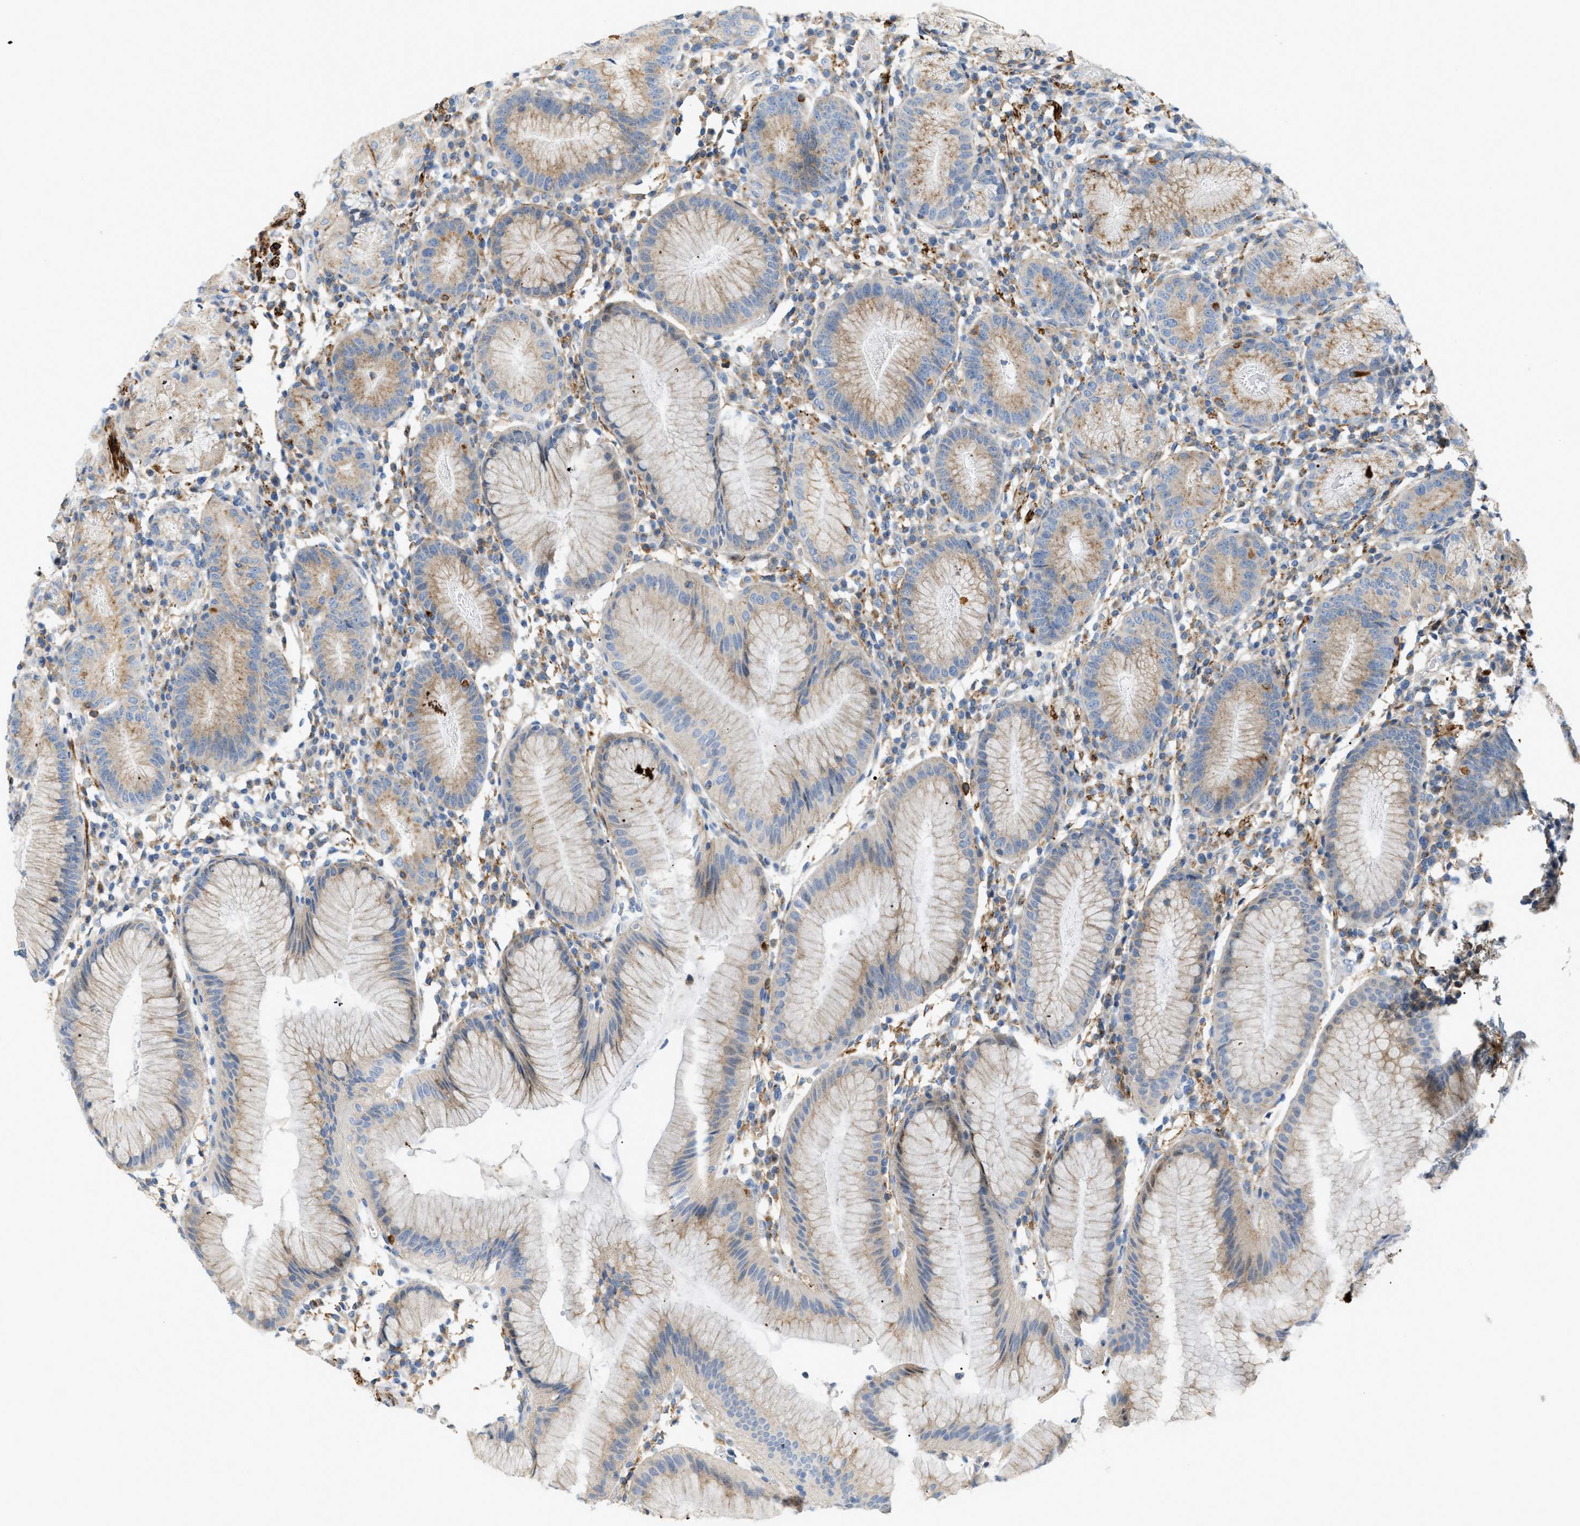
{"staining": {"intensity": "weak", "quantity": ">75%", "location": "cytoplasmic/membranous"}, "tissue": "stomach", "cell_type": "Glandular cells", "image_type": "normal", "snomed": [{"axis": "morphology", "description": "Normal tissue, NOS"}, {"axis": "topography", "description": "Stomach"}, {"axis": "topography", "description": "Stomach, lower"}], "caption": "Glandular cells exhibit weak cytoplasmic/membranous positivity in approximately >75% of cells in unremarkable stomach.", "gene": "LMBRD1", "patient": {"sex": "female", "age": 75}}